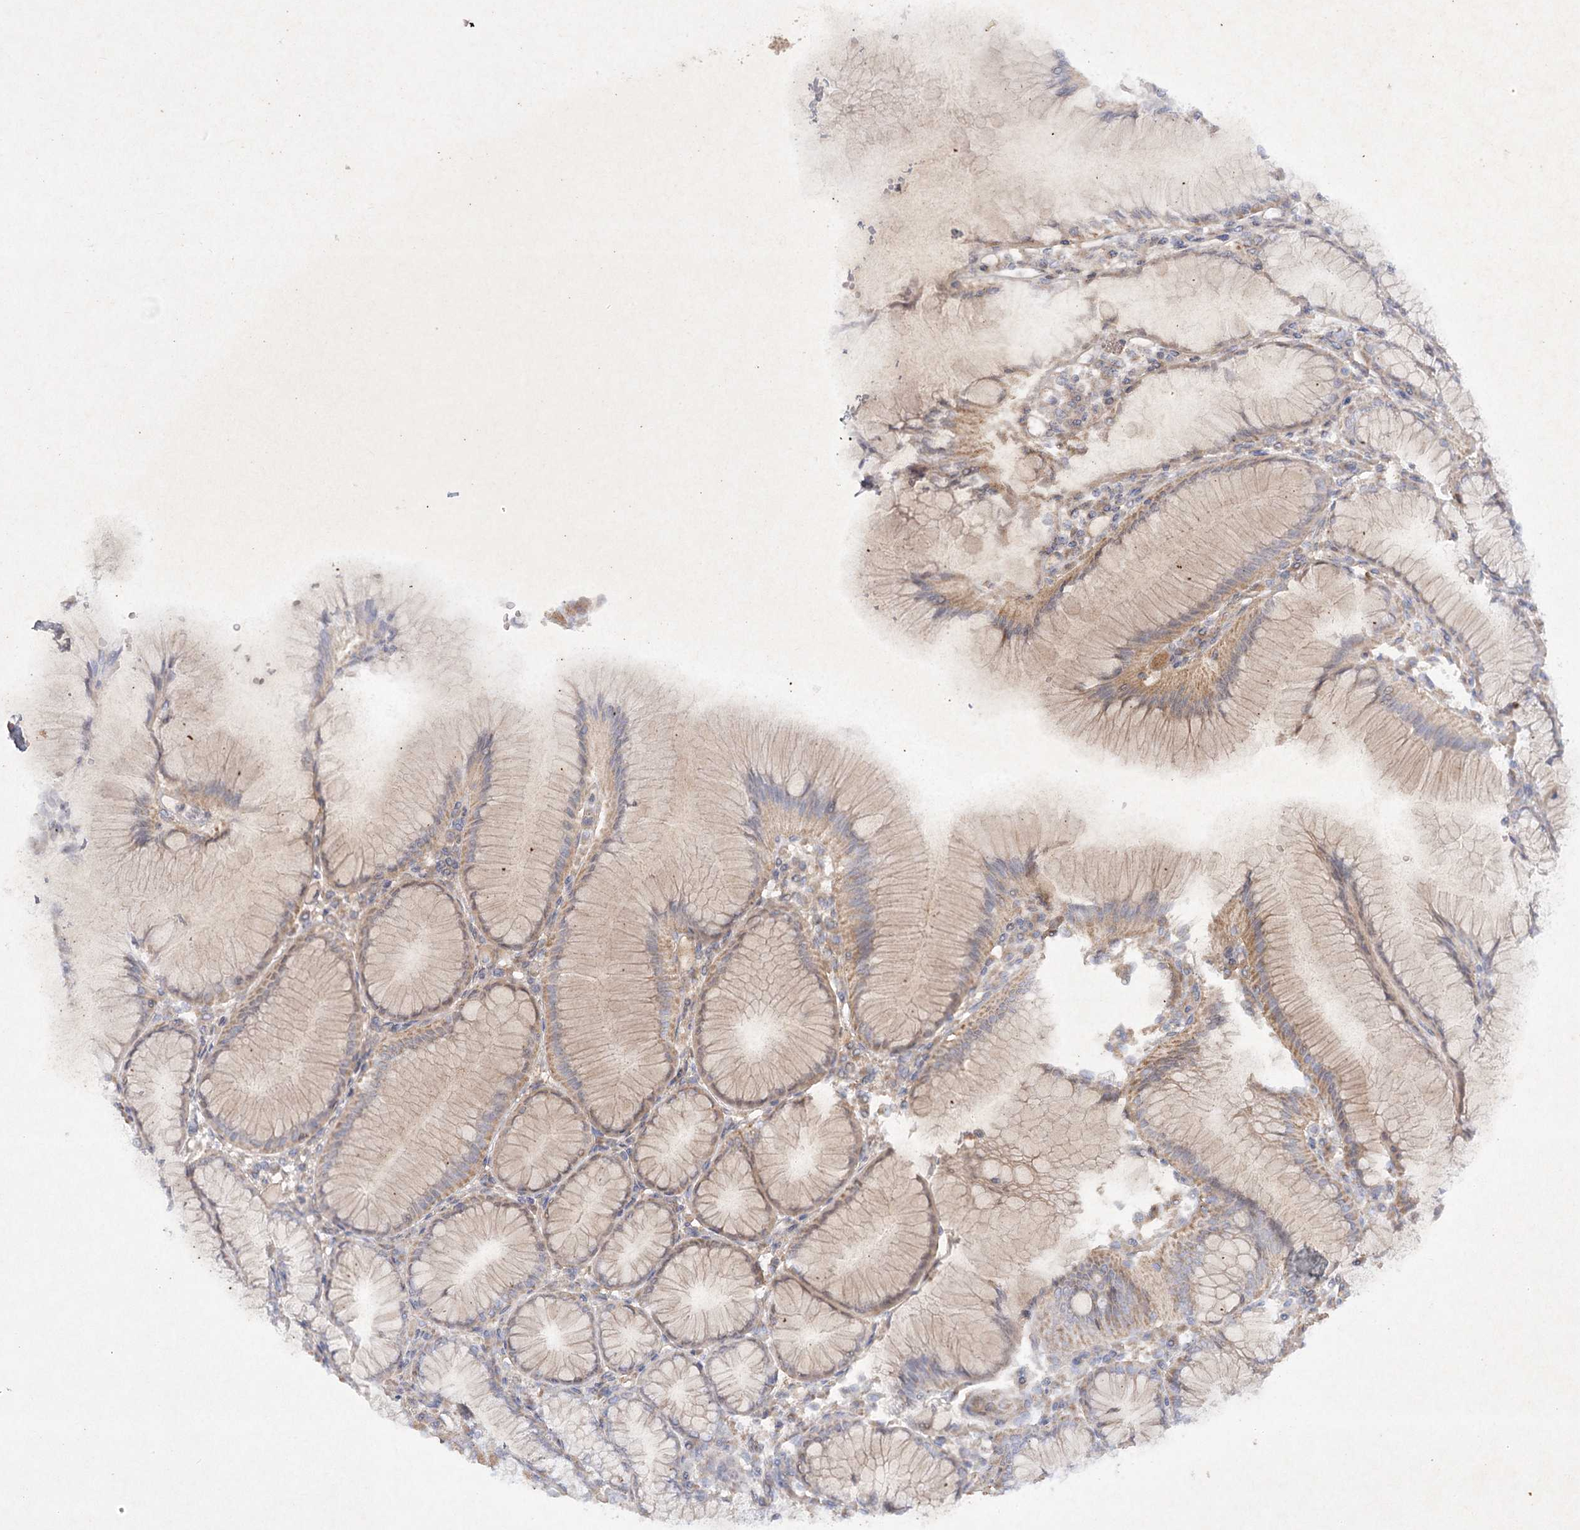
{"staining": {"intensity": "moderate", "quantity": "25%-75%", "location": "cytoplasmic/membranous"}, "tissue": "stomach", "cell_type": "Glandular cells", "image_type": "normal", "snomed": [{"axis": "morphology", "description": "Normal tissue, NOS"}, {"axis": "topography", "description": "Stomach"}], "caption": "DAB (3,3'-diaminobenzidine) immunohistochemical staining of normal human stomach demonstrates moderate cytoplasmic/membranous protein expression in approximately 25%-75% of glandular cells.", "gene": "ARL13A", "patient": {"sex": "female", "age": 57}}